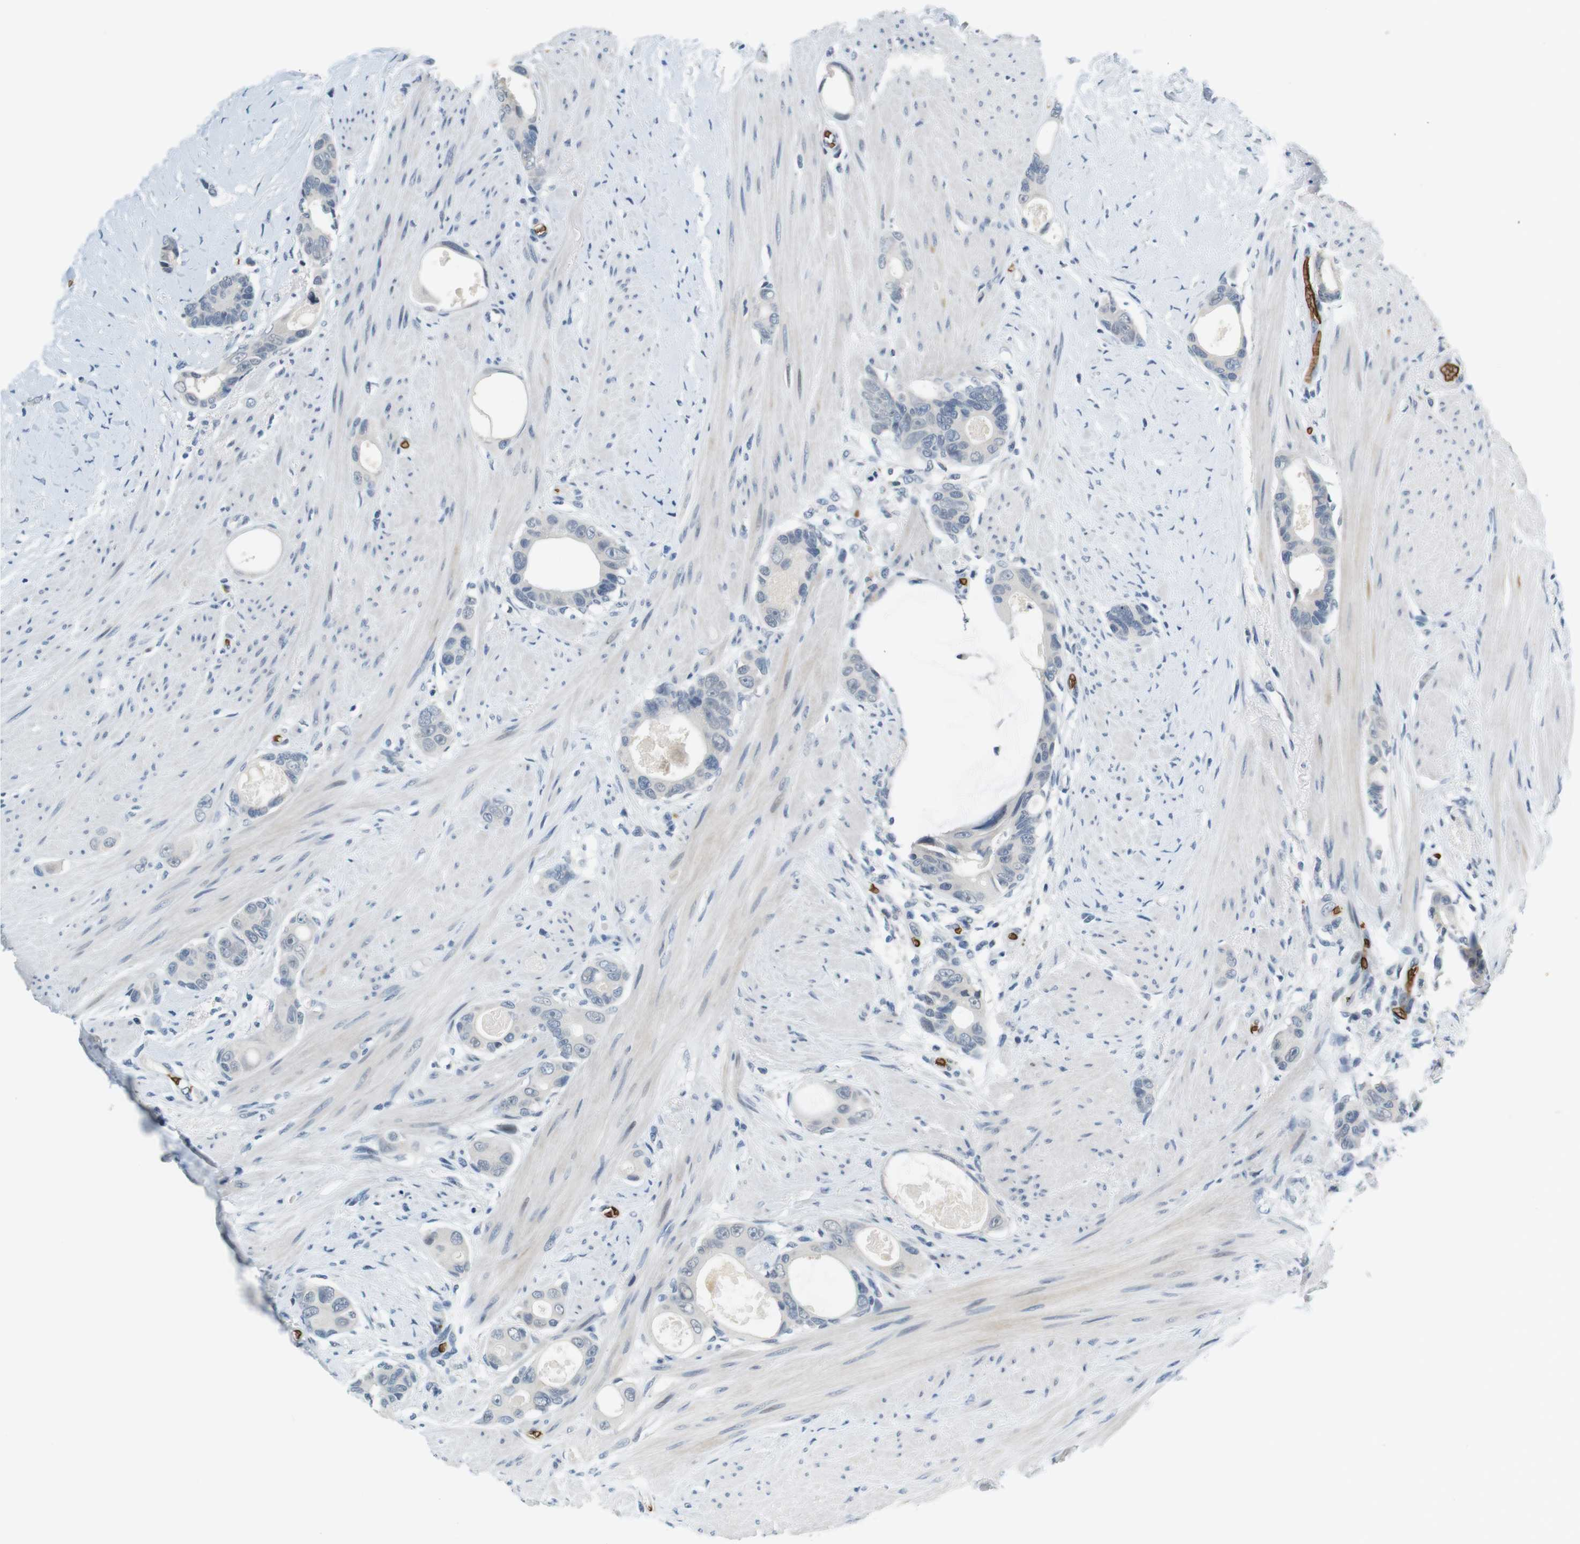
{"staining": {"intensity": "negative", "quantity": "none", "location": "none"}, "tissue": "colorectal cancer", "cell_type": "Tumor cells", "image_type": "cancer", "snomed": [{"axis": "morphology", "description": "Adenocarcinoma, NOS"}, {"axis": "topography", "description": "Rectum"}], "caption": "High magnification brightfield microscopy of colorectal adenocarcinoma stained with DAB (3,3'-diaminobenzidine) (brown) and counterstained with hematoxylin (blue): tumor cells show no significant staining.", "gene": "SLC4A1", "patient": {"sex": "male", "age": 51}}